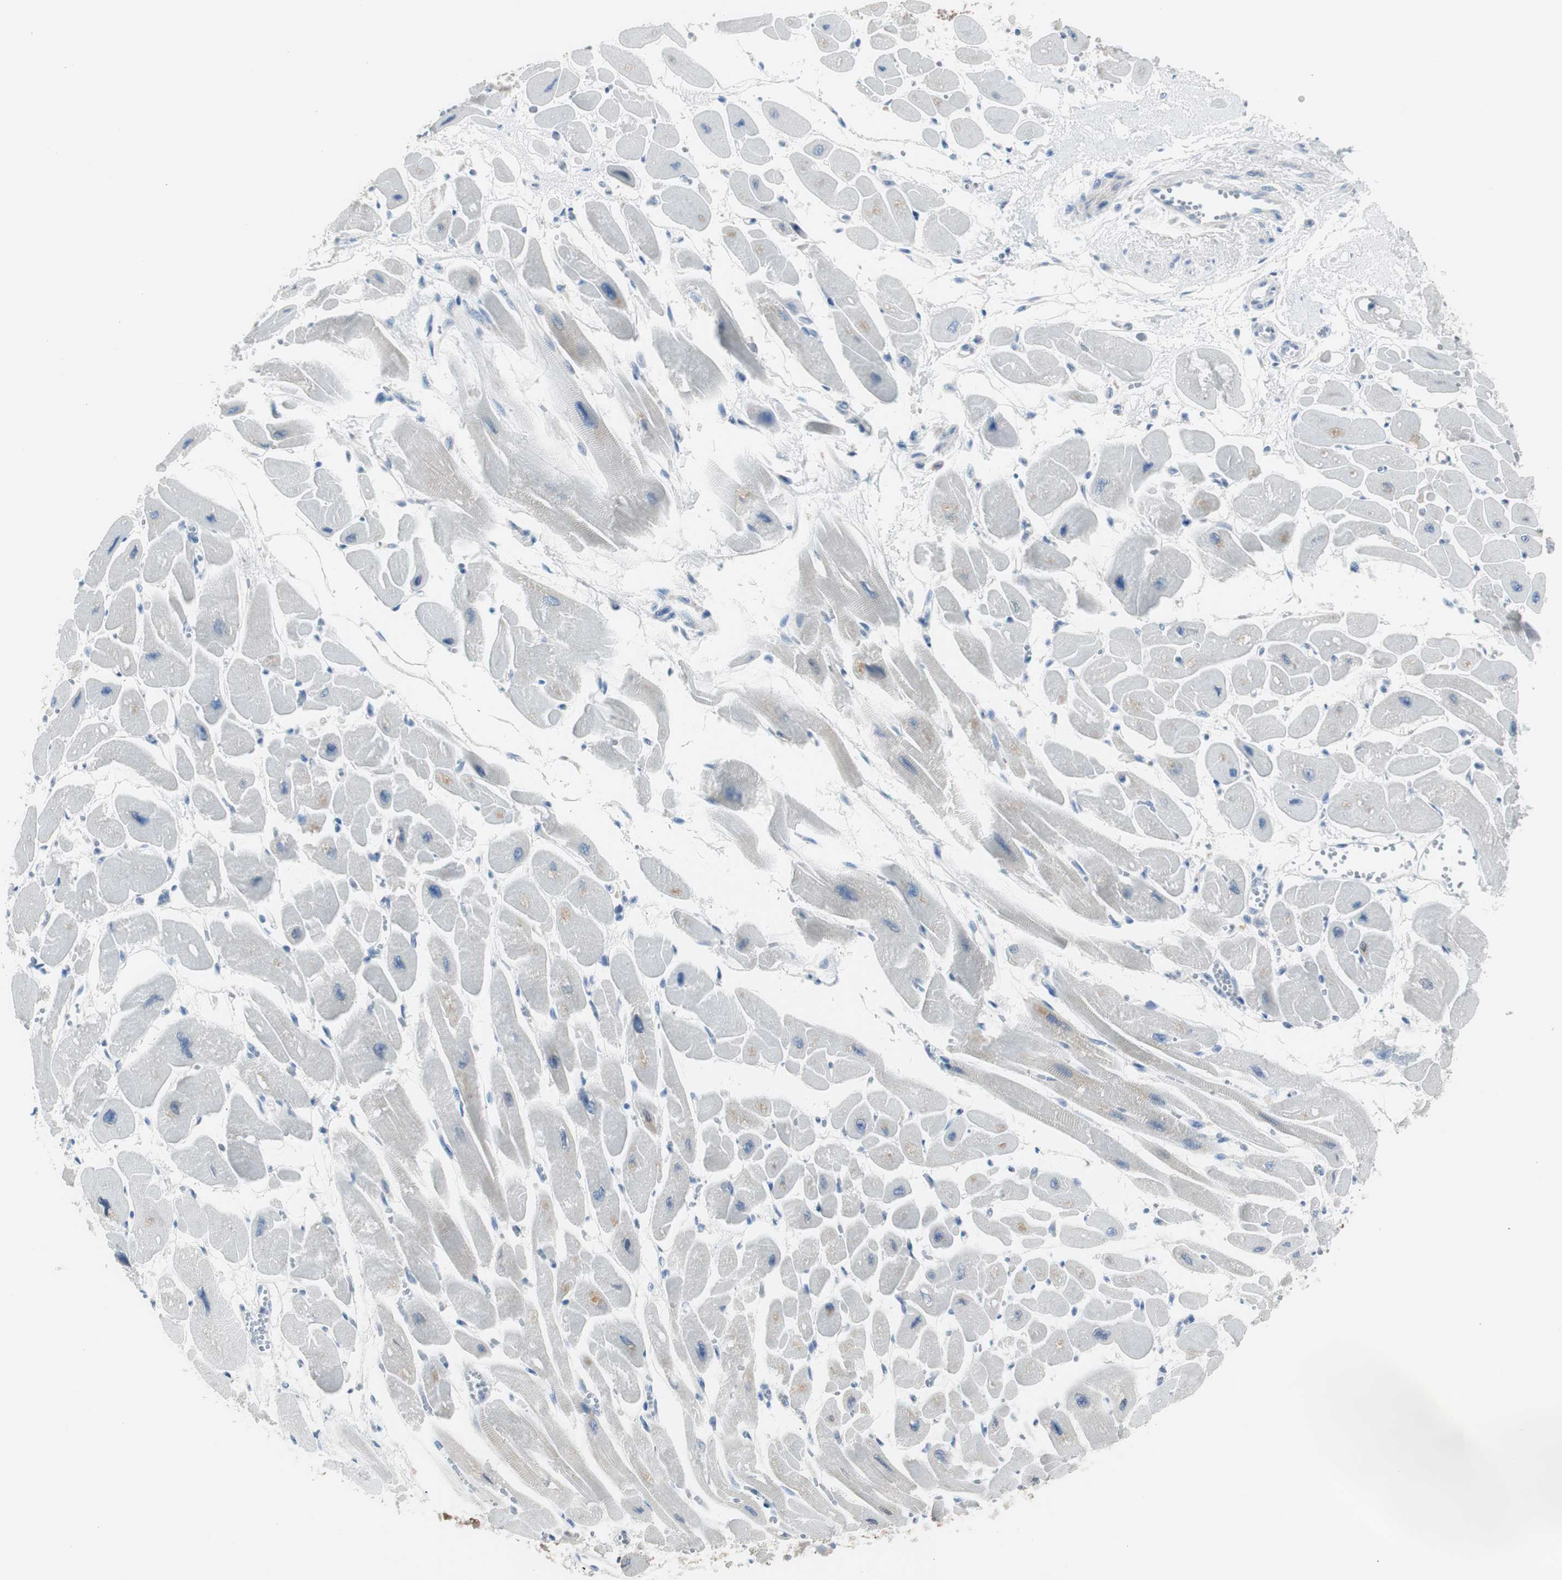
{"staining": {"intensity": "negative", "quantity": "none", "location": "none"}, "tissue": "heart muscle", "cell_type": "Cardiomyocytes", "image_type": "normal", "snomed": [{"axis": "morphology", "description": "Normal tissue, NOS"}, {"axis": "topography", "description": "Heart"}], "caption": "The image displays no staining of cardiomyocytes in benign heart muscle.", "gene": "RPS12", "patient": {"sex": "female", "age": 54}}